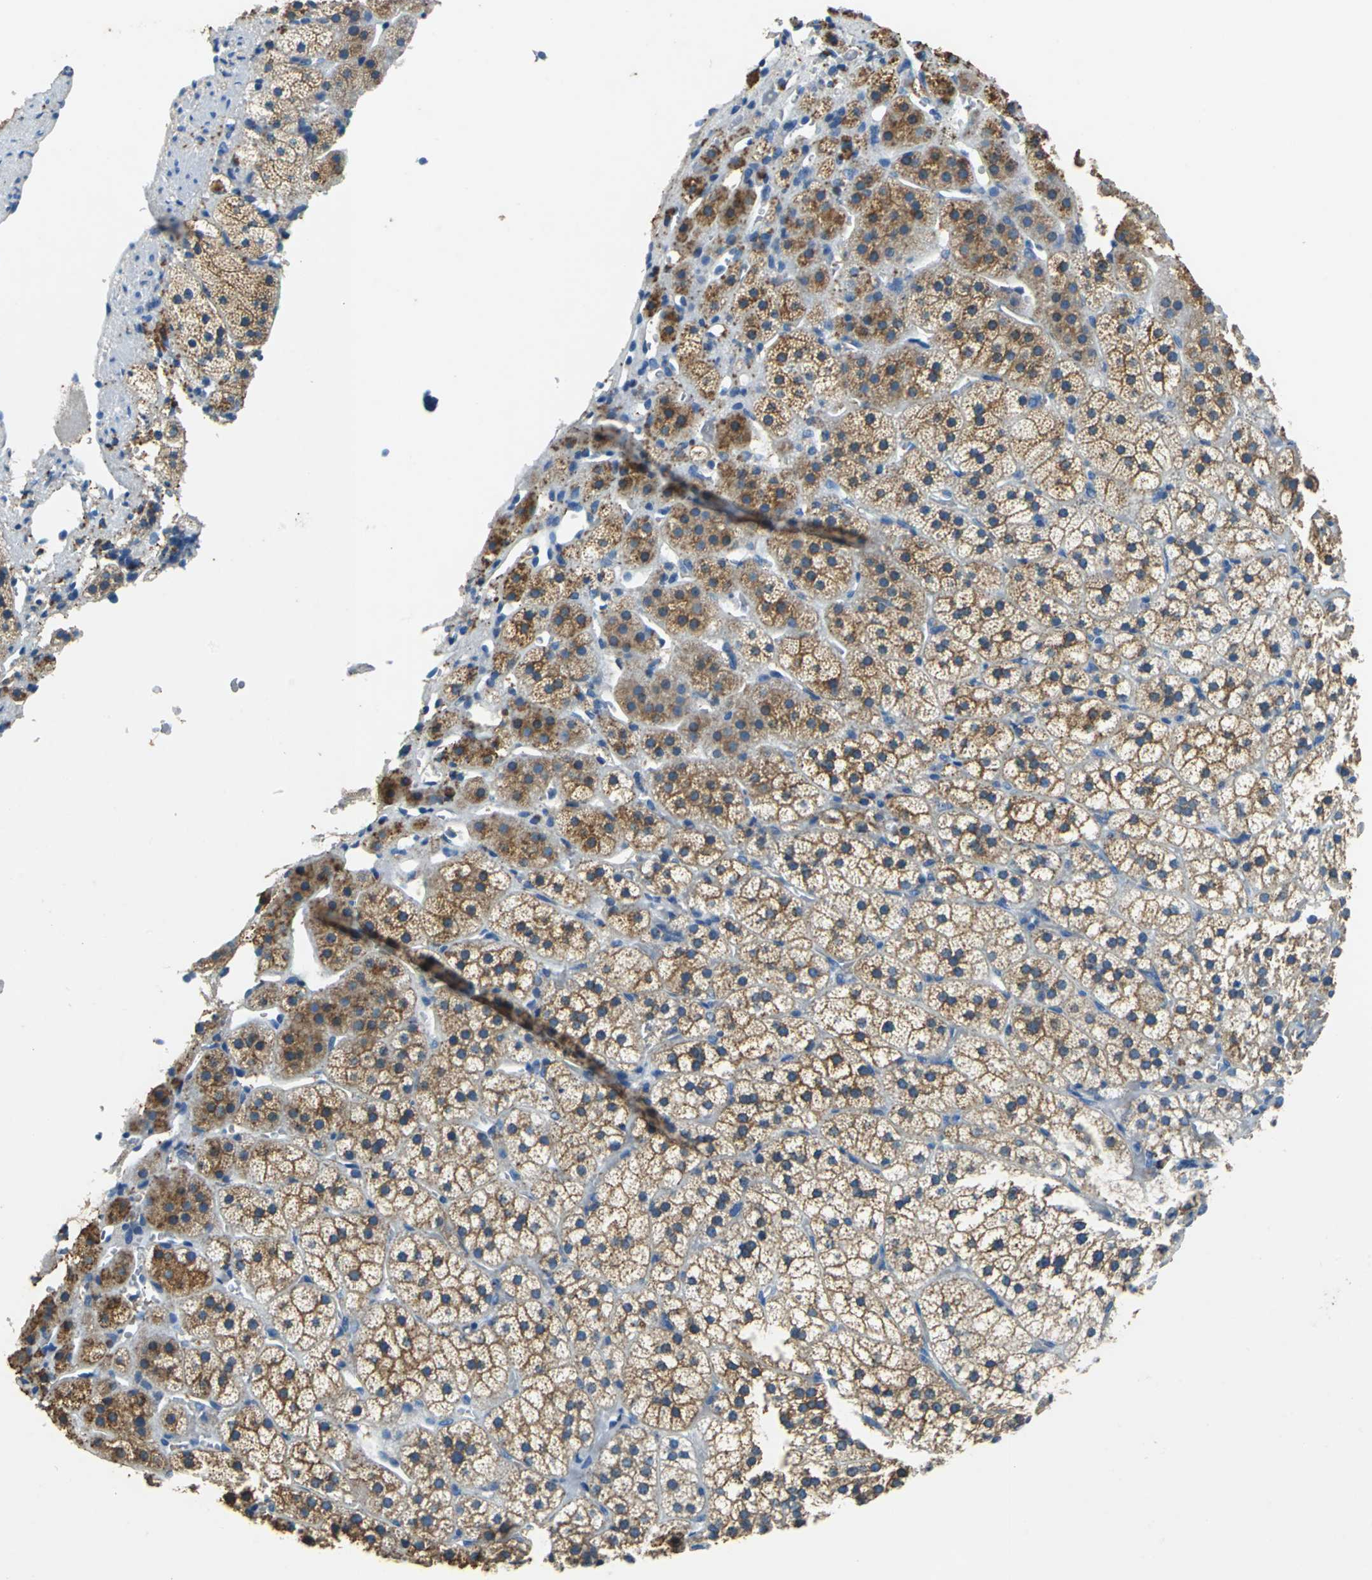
{"staining": {"intensity": "moderate", "quantity": ">75%", "location": "cytoplasmic/membranous"}, "tissue": "adrenal gland", "cell_type": "Glandular cells", "image_type": "normal", "snomed": [{"axis": "morphology", "description": "Normal tissue, NOS"}, {"axis": "topography", "description": "Adrenal gland"}], "caption": "A medium amount of moderate cytoplasmic/membranous staining is identified in approximately >75% of glandular cells in benign adrenal gland.", "gene": "TEX264", "patient": {"sex": "female", "age": 44}}